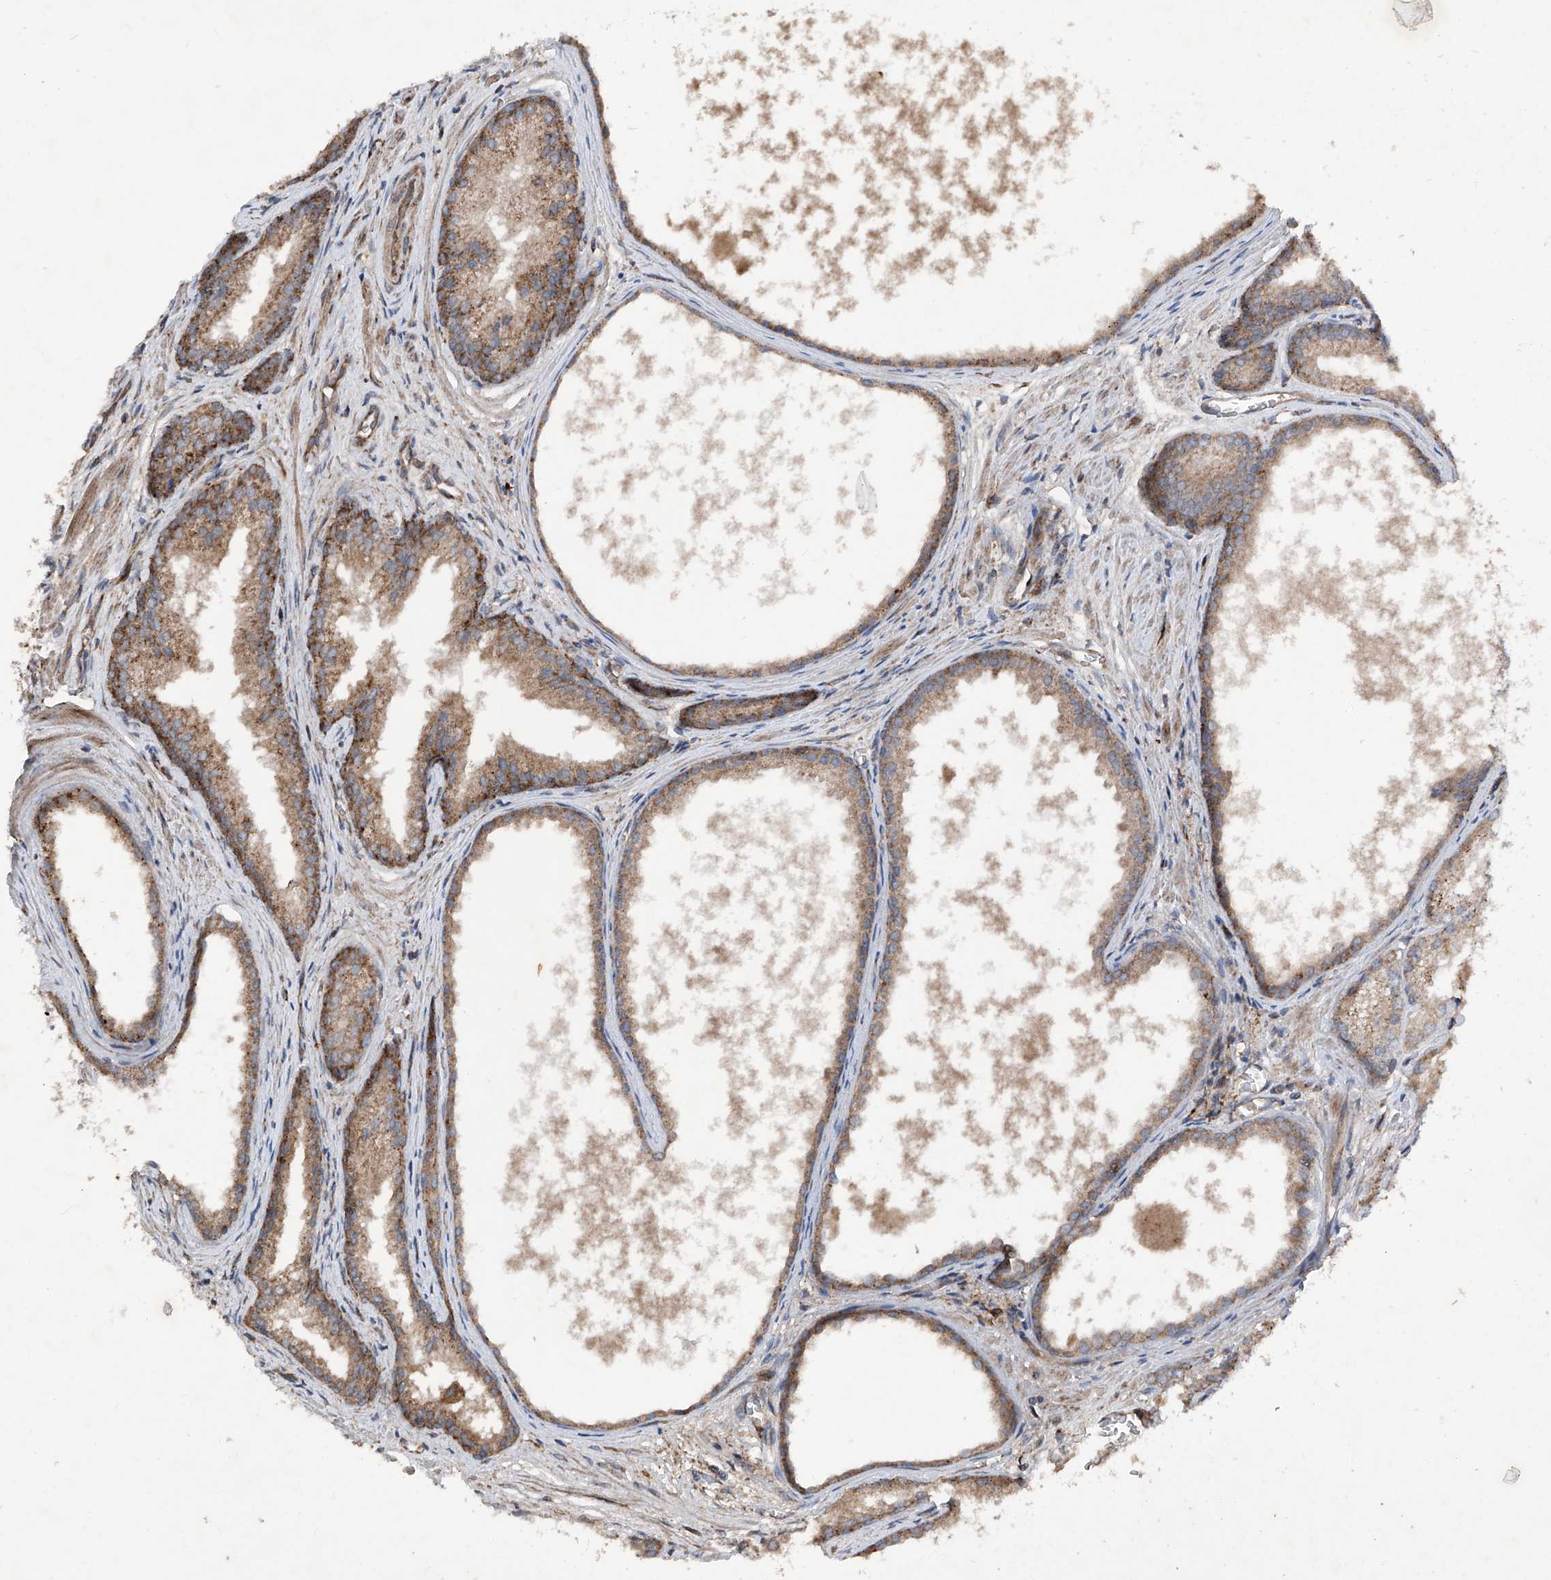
{"staining": {"intensity": "moderate", "quantity": ">75%", "location": "cytoplasmic/membranous"}, "tissue": "prostate cancer", "cell_type": "Tumor cells", "image_type": "cancer", "snomed": [{"axis": "morphology", "description": "Adenocarcinoma, Low grade"}, {"axis": "topography", "description": "Prostate"}], "caption": "Prostate cancer tissue shows moderate cytoplasmic/membranous positivity in approximately >75% of tumor cells (DAB IHC, brown staining for protein, blue staining for nuclei).", "gene": "DAD1", "patient": {"sex": "male", "age": 54}}